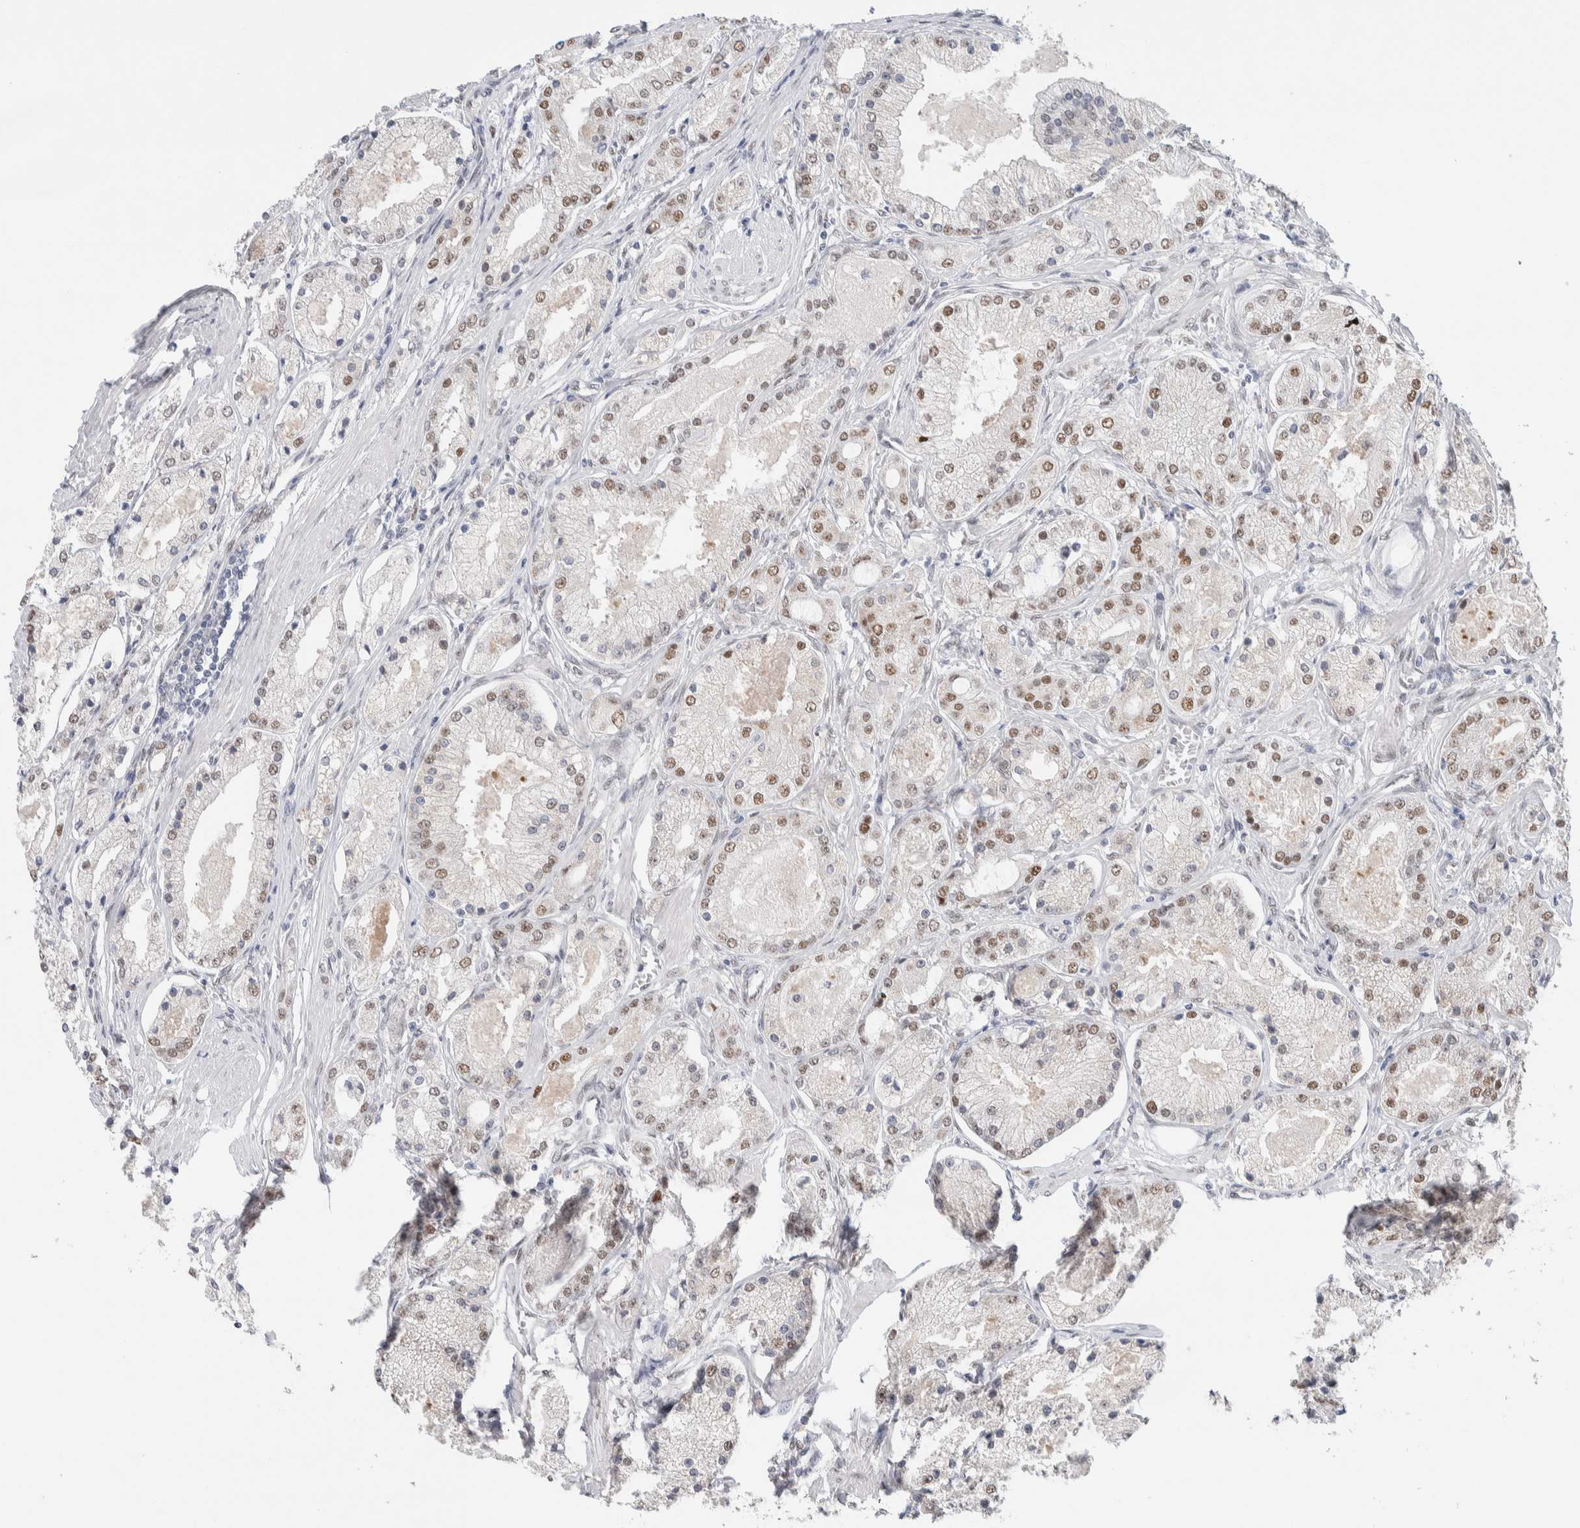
{"staining": {"intensity": "moderate", "quantity": "25%-75%", "location": "nuclear"}, "tissue": "prostate cancer", "cell_type": "Tumor cells", "image_type": "cancer", "snomed": [{"axis": "morphology", "description": "Adenocarcinoma, High grade"}, {"axis": "topography", "description": "Prostate"}], "caption": "Immunohistochemistry (IHC) photomicrograph of neoplastic tissue: human prostate adenocarcinoma (high-grade) stained using IHC exhibits medium levels of moderate protein expression localized specifically in the nuclear of tumor cells, appearing as a nuclear brown color.", "gene": "PRMT1", "patient": {"sex": "male", "age": 66}}